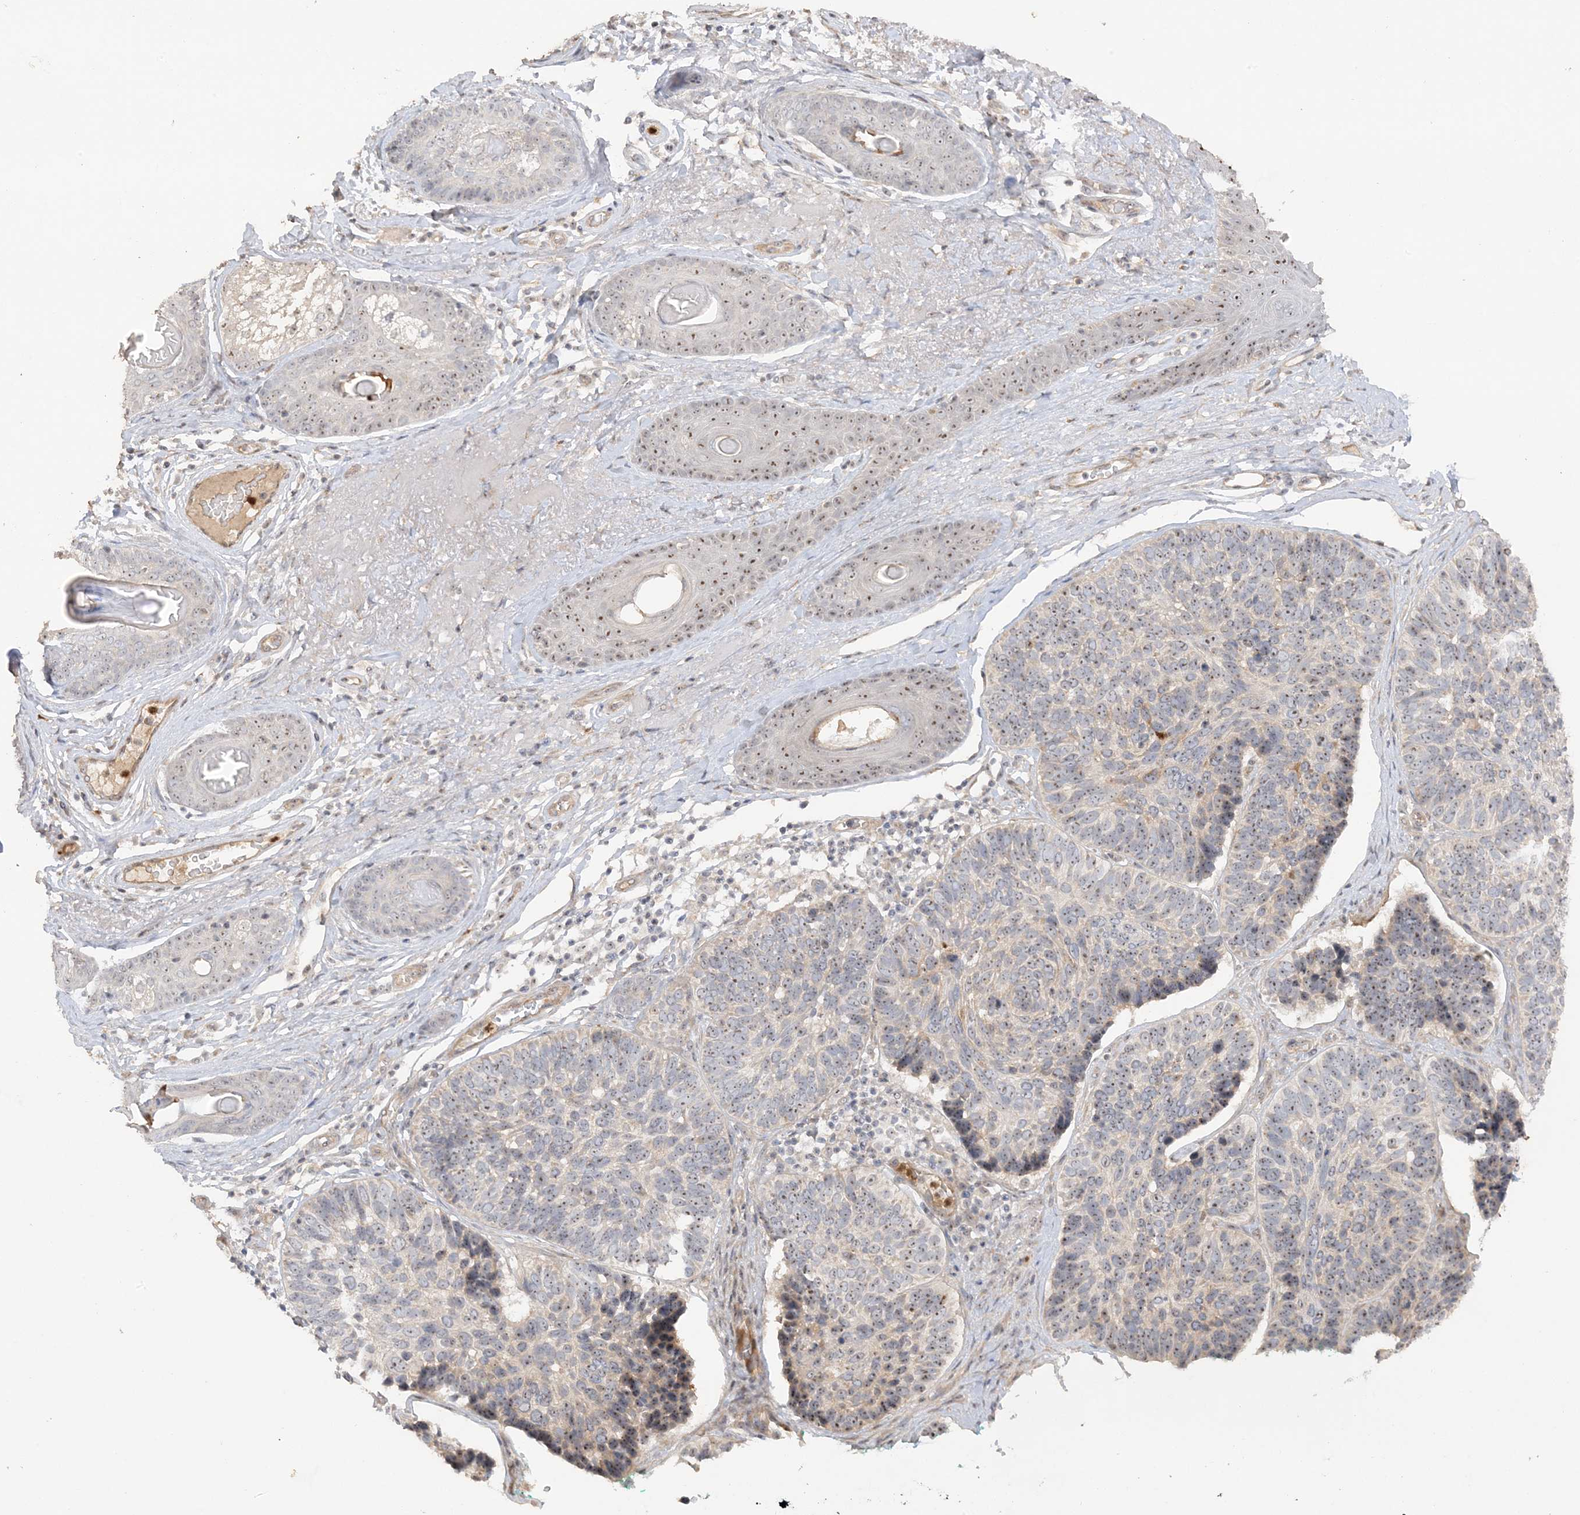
{"staining": {"intensity": "weak", "quantity": "25%-75%", "location": "nuclear"}, "tissue": "skin cancer", "cell_type": "Tumor cells", "image_type": "cancer", "snomed": [{"axis": "morphology", "description": "Basal cell carcinoma"}, {"axis": "topography", "description": "Skin"}], "caption": "Immunohistochemistry photomicrograph of neoplastic tissue: human basal cell carcinoma (skin) stained using immunohistochemistry displays low levels of weak protein expression localized specifically in the nuclear of tumor cells, appearing as a nuclear brown color.", "gene": "DDX18", "patient": {"sex": "male", "age": 62}}